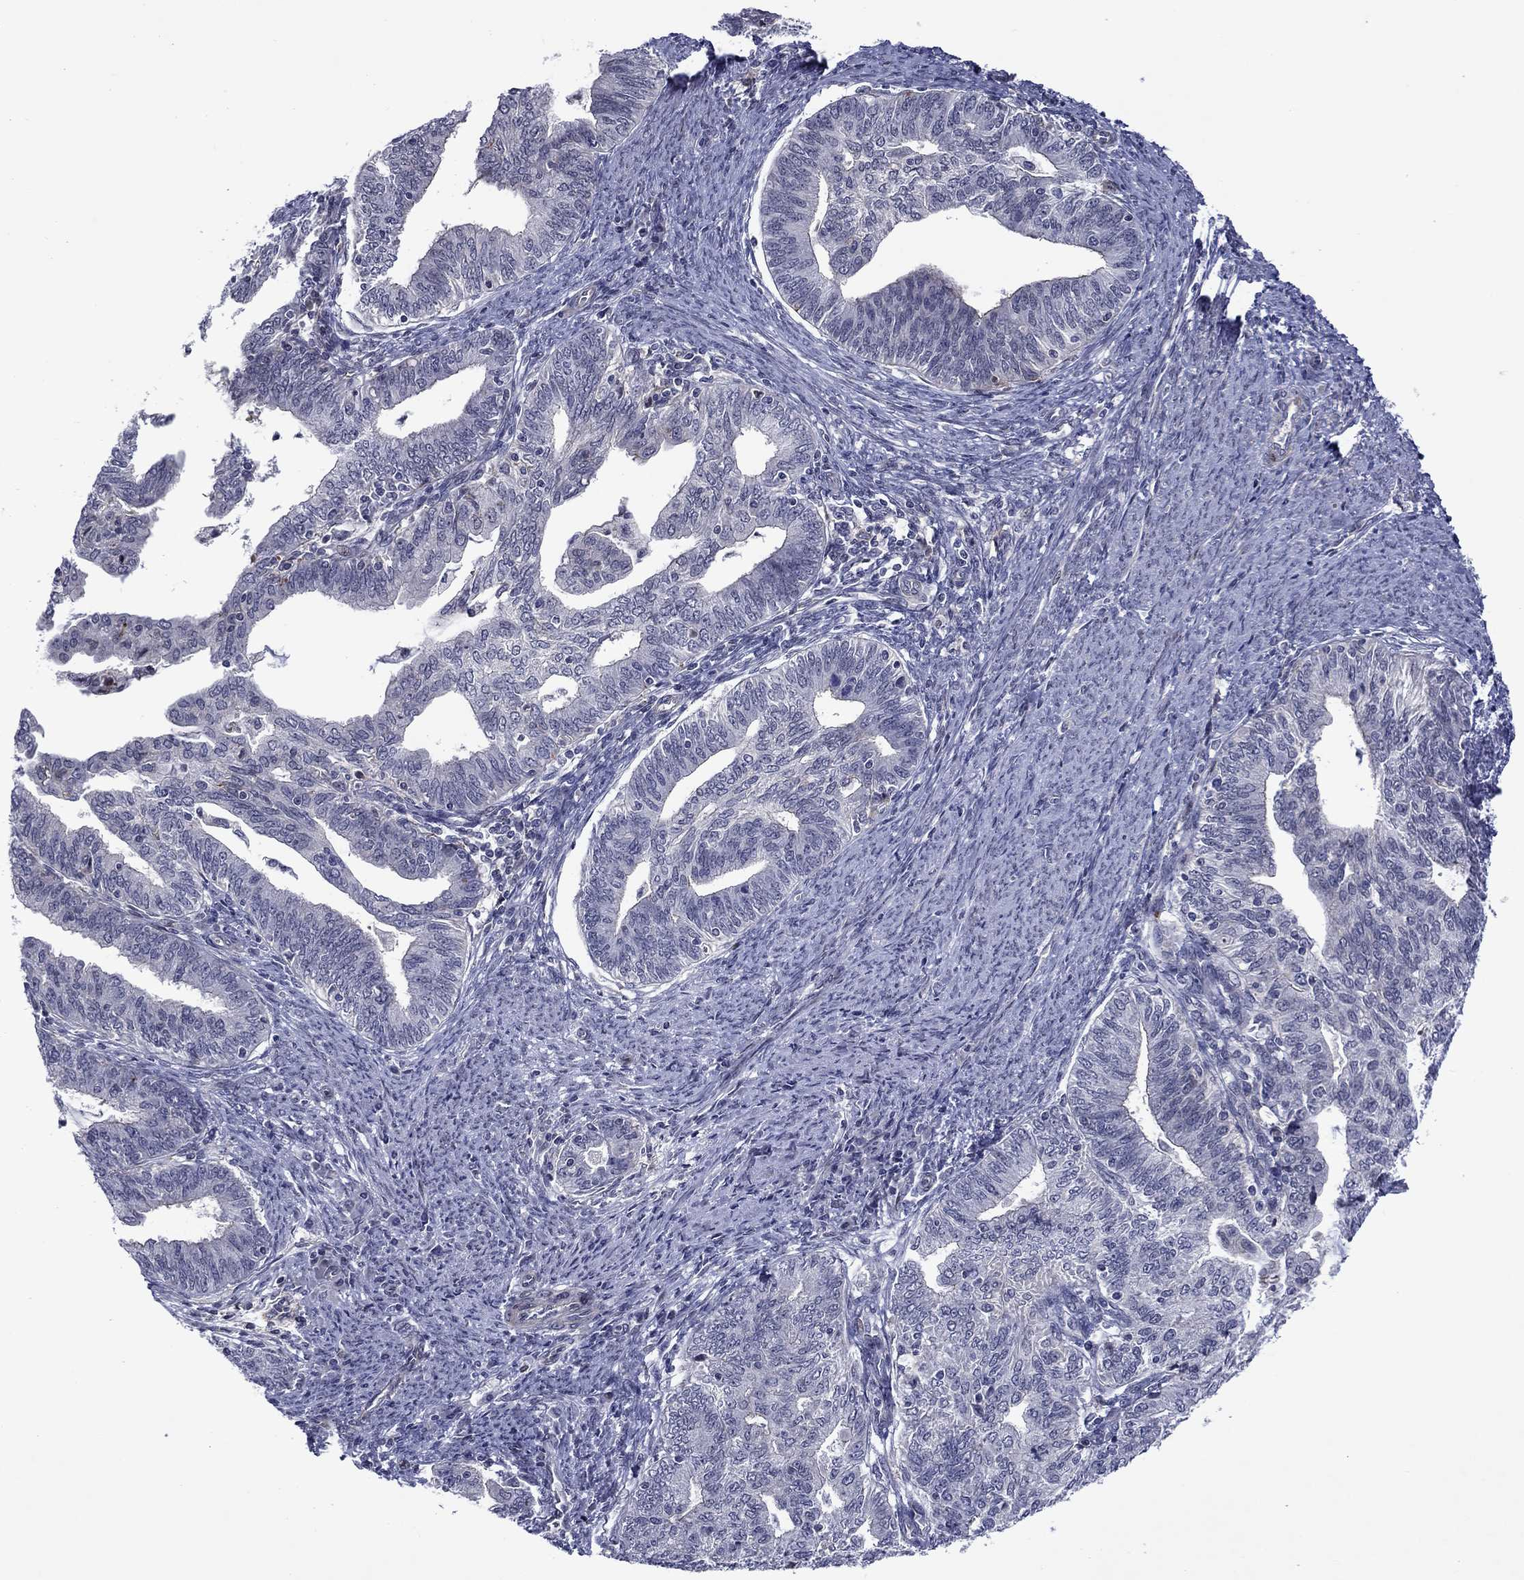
{"staining": {"intensity": "negative", "quantity": "none", "location": "none"}, "tissue": "endometrial cancer", "cell_type": "Tumor cells", "image_type": "cancer", "snomed": [{"axis": "morphology", "description": "Adenocarcinoma, NOS"}, {"axis": "topography", "description": "Endometrium"}], "caption": "DAB (3,3'-diaminobenzidine) immunohistochemical staining of endometrial adenocarcinoma demonstrates no significant expression in tumor cells. (Stains: DAB IHC with hematoxylin counter stain, Microscopy: brightfield microscopy at high magnification).", "gene": "B3GAT1", "patient": {"sex": "female", "age": 82}}